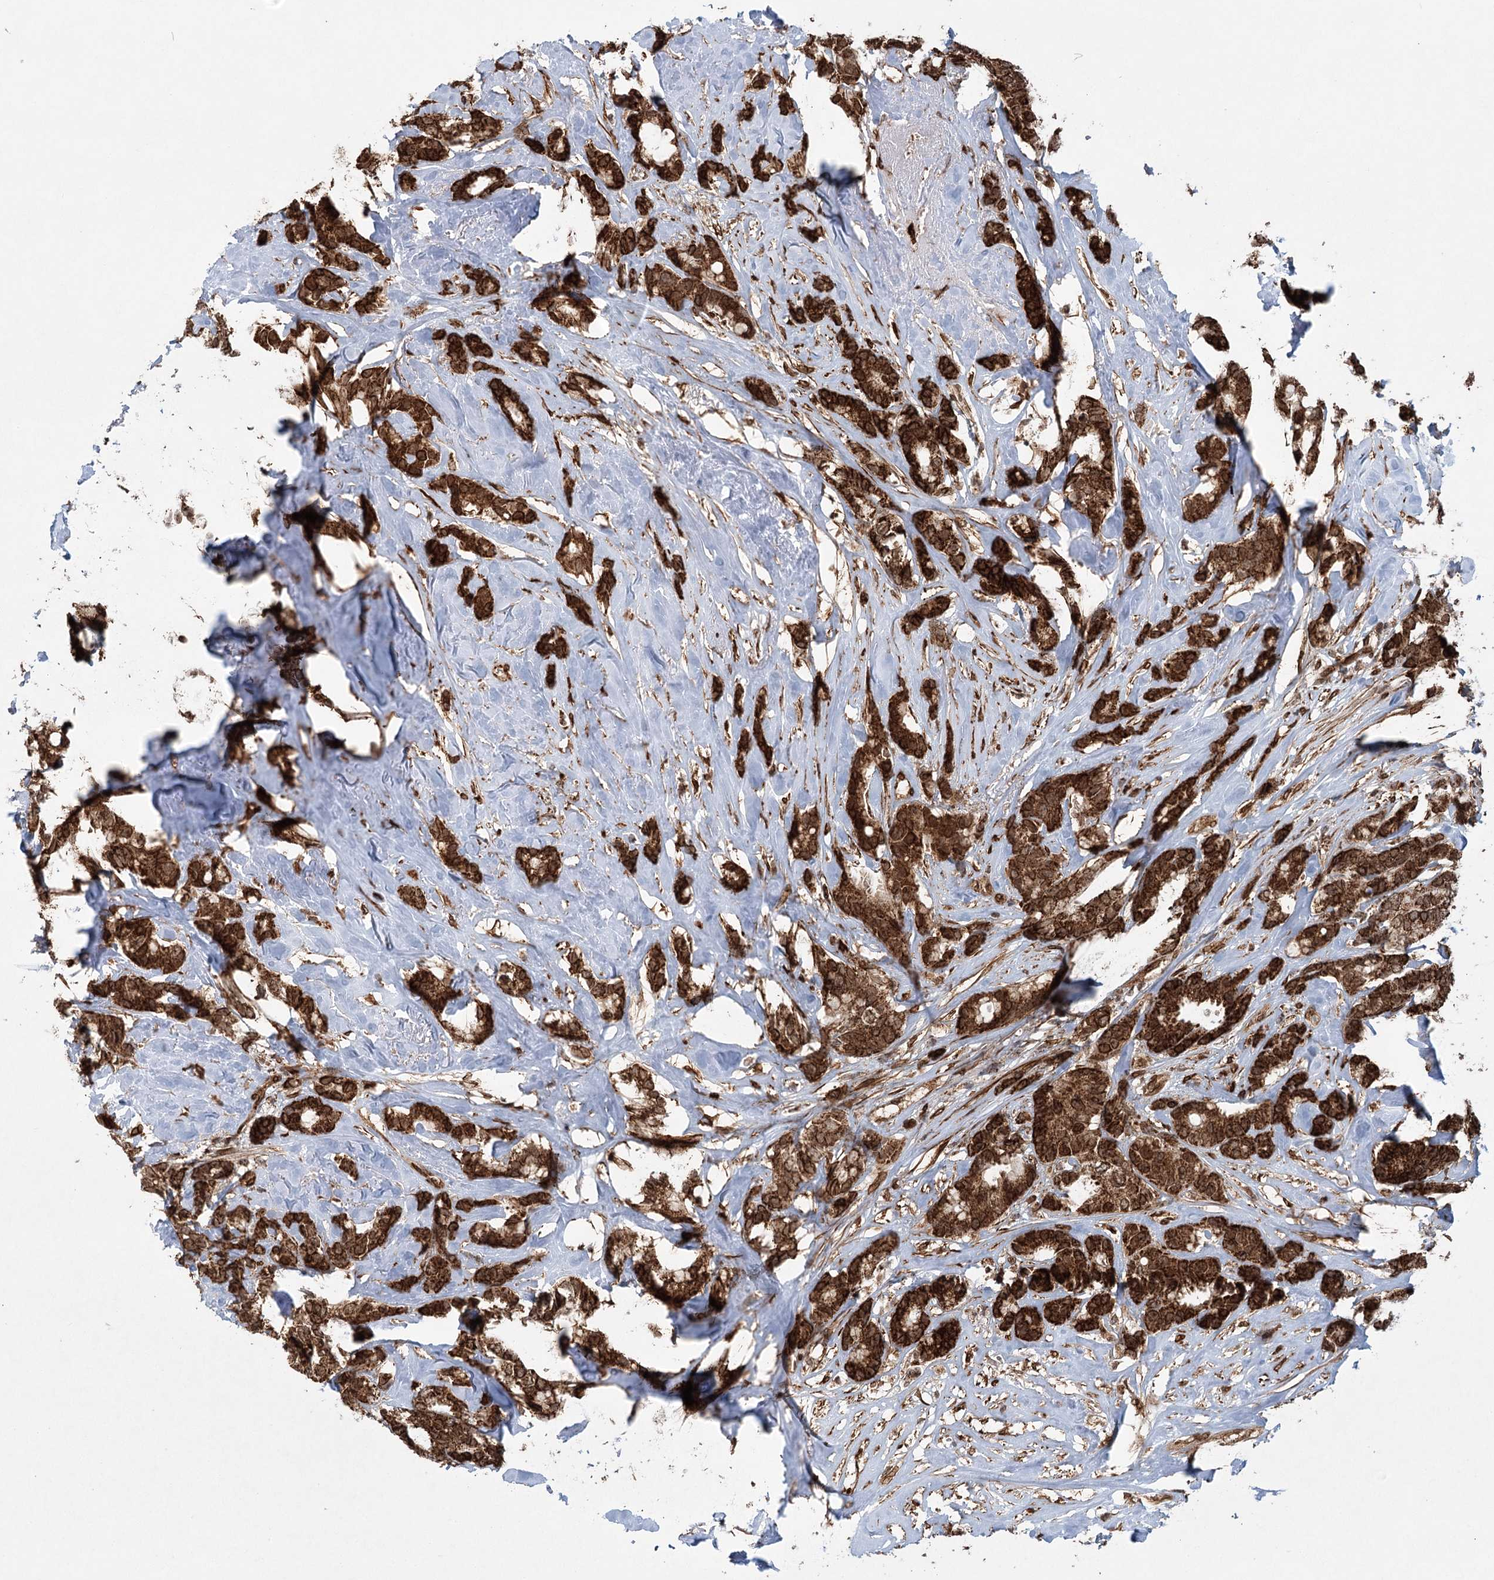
{"staining": {"intensity": "strong", "quantity": ">75%", "location": "cytoplasmic/membranous"}, "tissue": "breast cancer", "cell_type": "Tumor cells", "image_type": "cancer", "snomed": [{"axis": "morphology", "description": "Duct carcinoma"}, {"axis": "topography", "description": "Breast"}], "caption": "Breast cancer (intraductal carcinoma) was stained to show a protein in brown. There is high levels of strong cytoplasmic/membranous expression in about >75% of tumor cells.", "gene": "BCKDHA", "patient": {"sex": "female", "age": 87}}